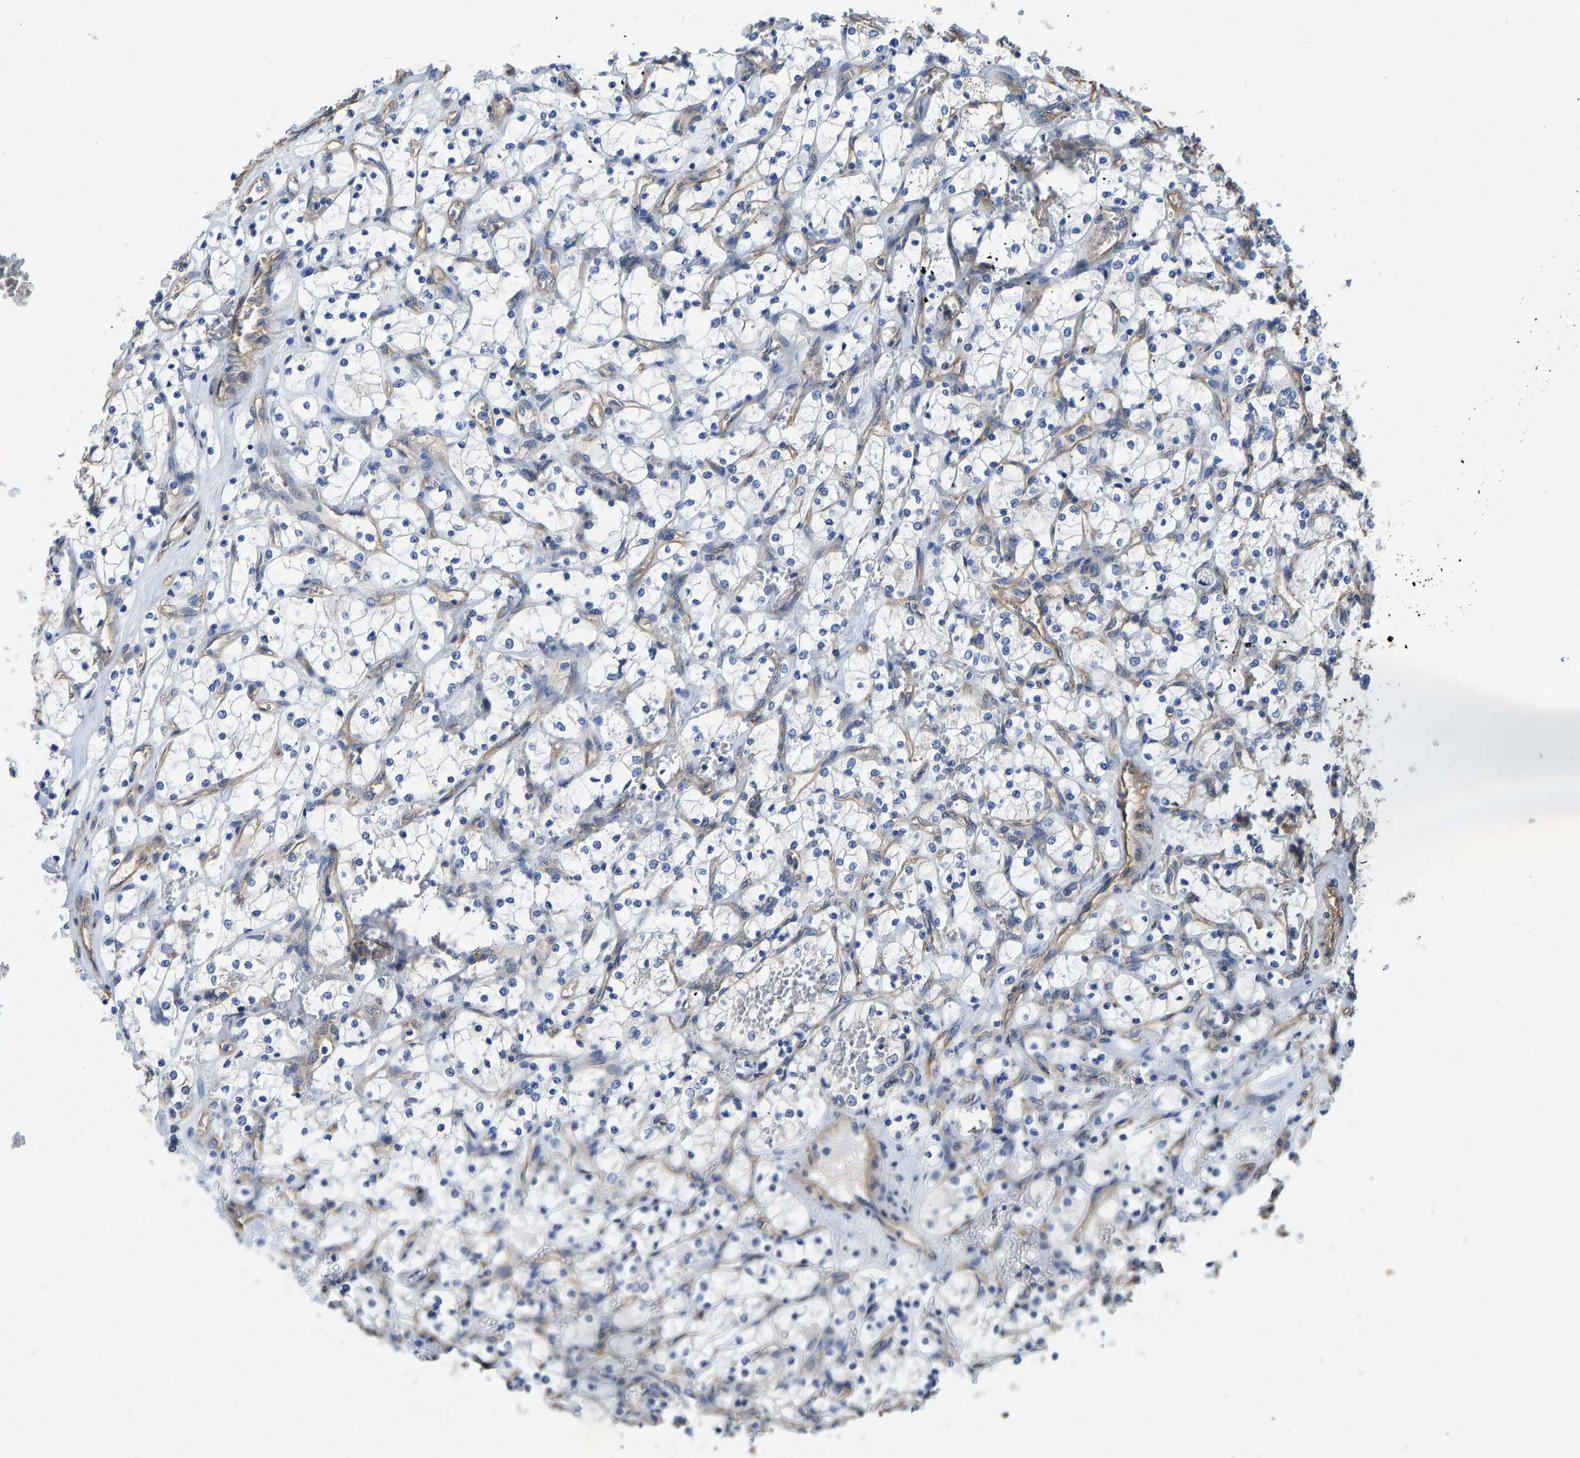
{"staining": {"intensity": "negative", "quantity": "none", "location": "none"}, "tissue": "renal cancer", "cell_type": "Tumor cells", "image_type": "cancer", "snomed": [{"axis": "morphology", "description": "Adenocarcinoma, NOS"}, {"axis": "topography", "description": "Kidney"}], "caption": "Adenocarcinoma (renal) stained for a protein using immunohistochemistry (IHC) exhibits no staining tumor cells.", "gene": "ELMO2", "patient": {"sex": "female", "age": 69}}